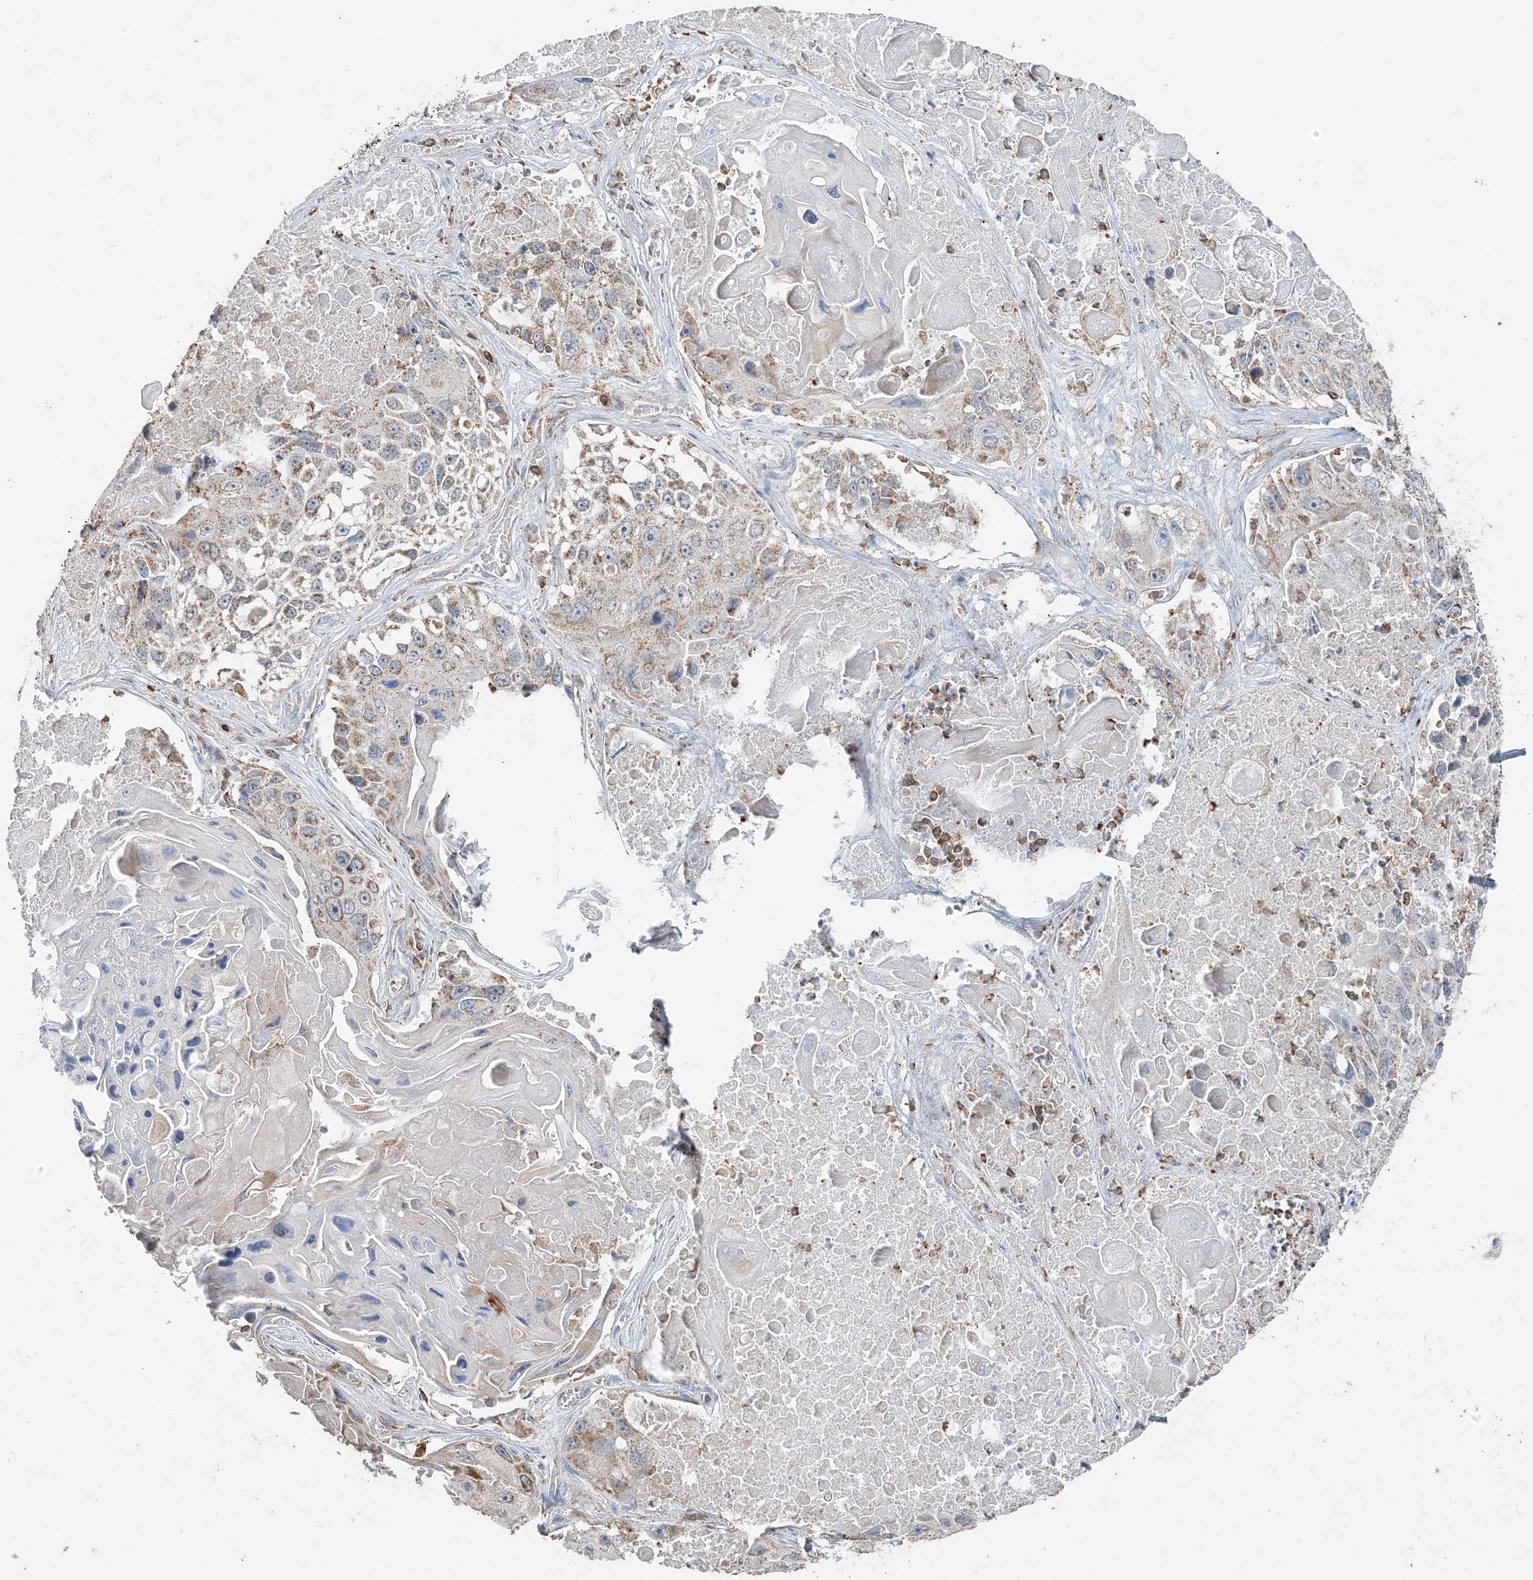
{"staining": {"intensity": "moderate", "quantity": ">75%", "location": "cytoplasmic/membranous"}, "tissue": "lung cancer", "cell_type": "Tumor cells", "image_type": "cancer", "snomed": [{"axis": "morphology", "description": "Squamous cell carcinoma, NOS"}, {"axis": "topography", "description": "Lung"}], "caption": "Protein expression analysis of lung cancer reveals moderate cytoplasmic/membranous expression in about >75% of tumor cells.", "gene": "TMLHE", "patient": {"sex": "male", "age": 61}}